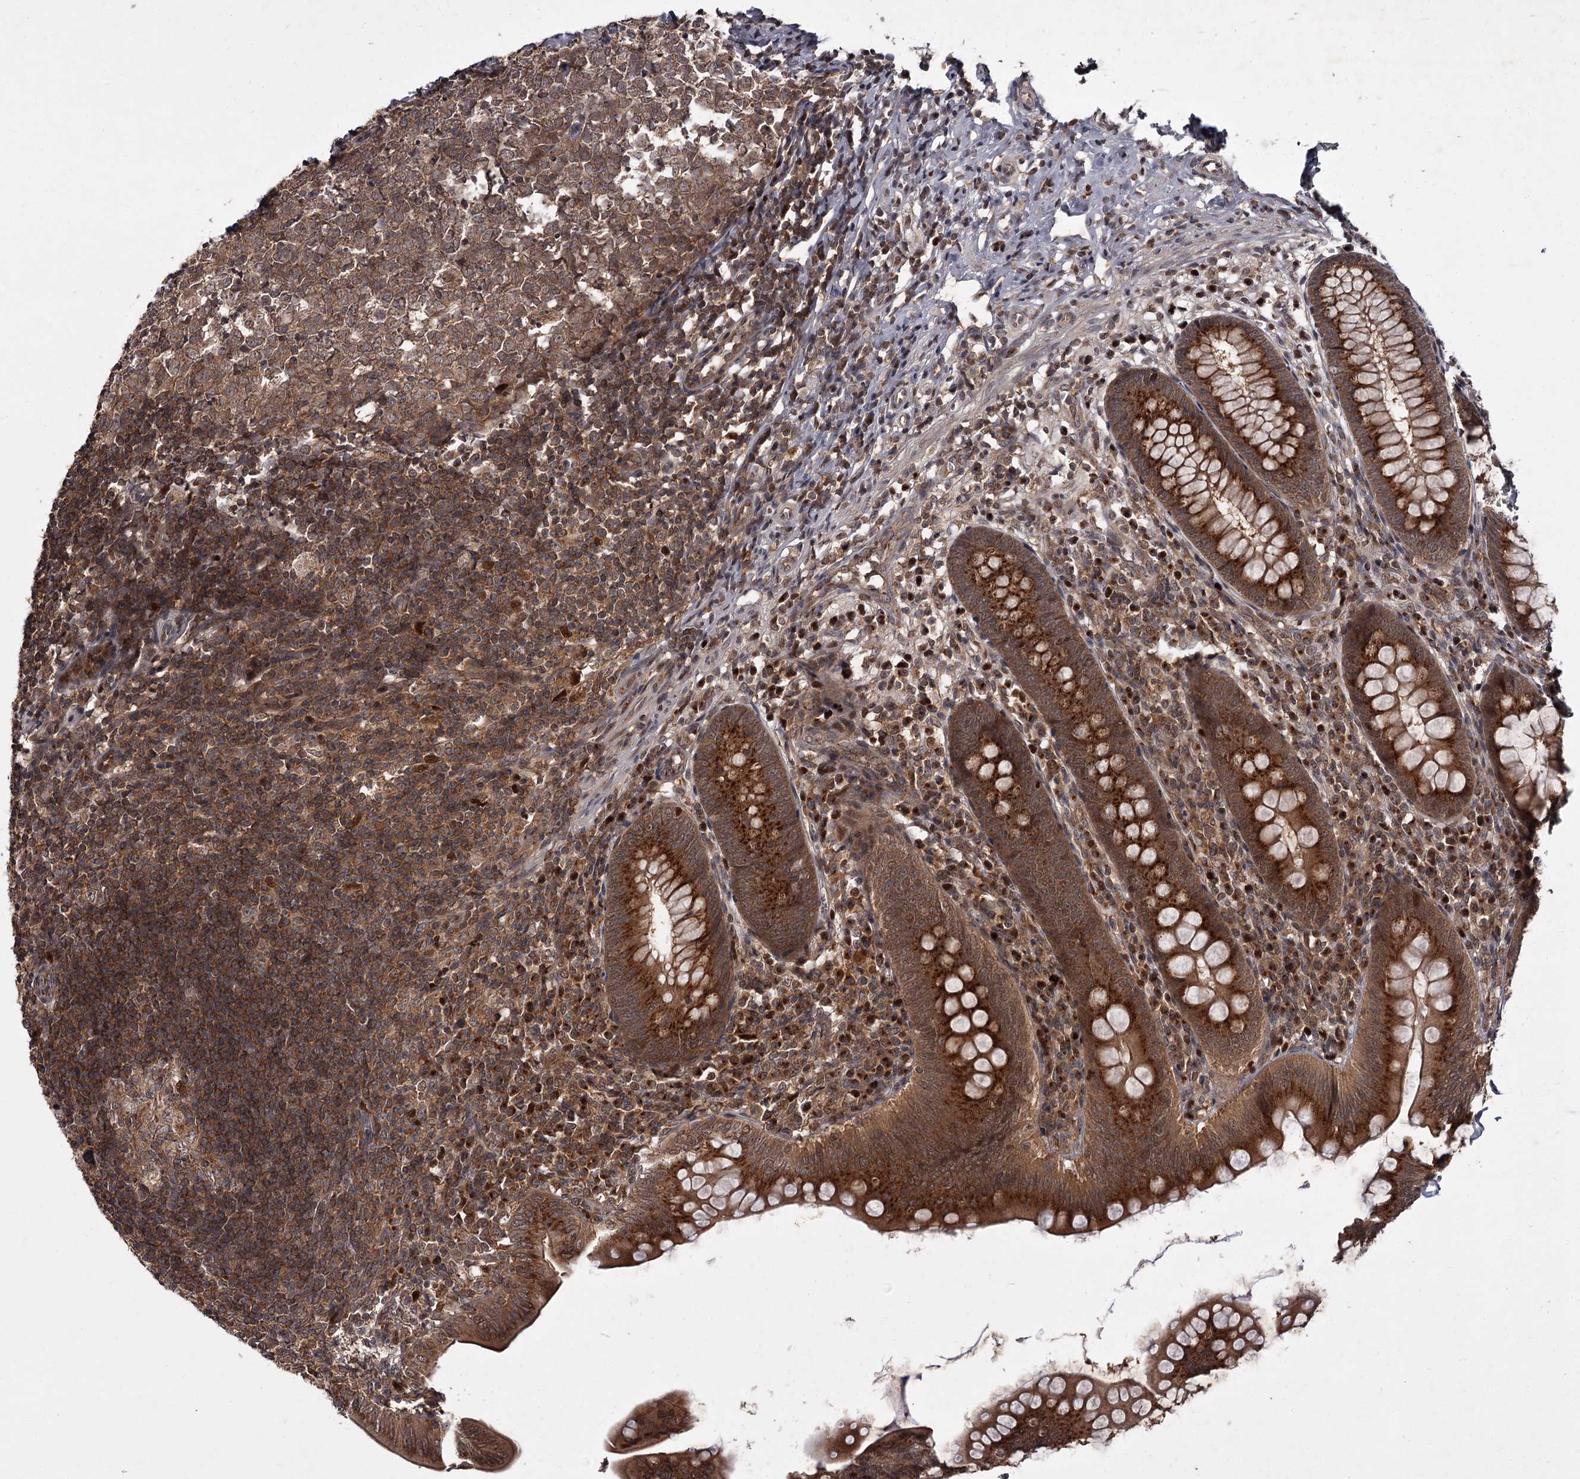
{"staining": {"intensity": "strong", "quantity": ">75%", "location": "cytoplasmic/membranous"}, "tissue": "appendix", "cell_type": "Glandular cells", "image_type": "normal", "snomed": [{"axis": "morphology", "description": "Normal tissue, NOS"}, {"axis": "topography", "description": "Appendix"}], "caption": "Human appendix stained for a protein (brown) reveals strong cytoplasmic/membranous positive staining in about >75% of glandular cells.", "gene": "TBC1D23", "patient": {"sex": "male", "age": 14}}